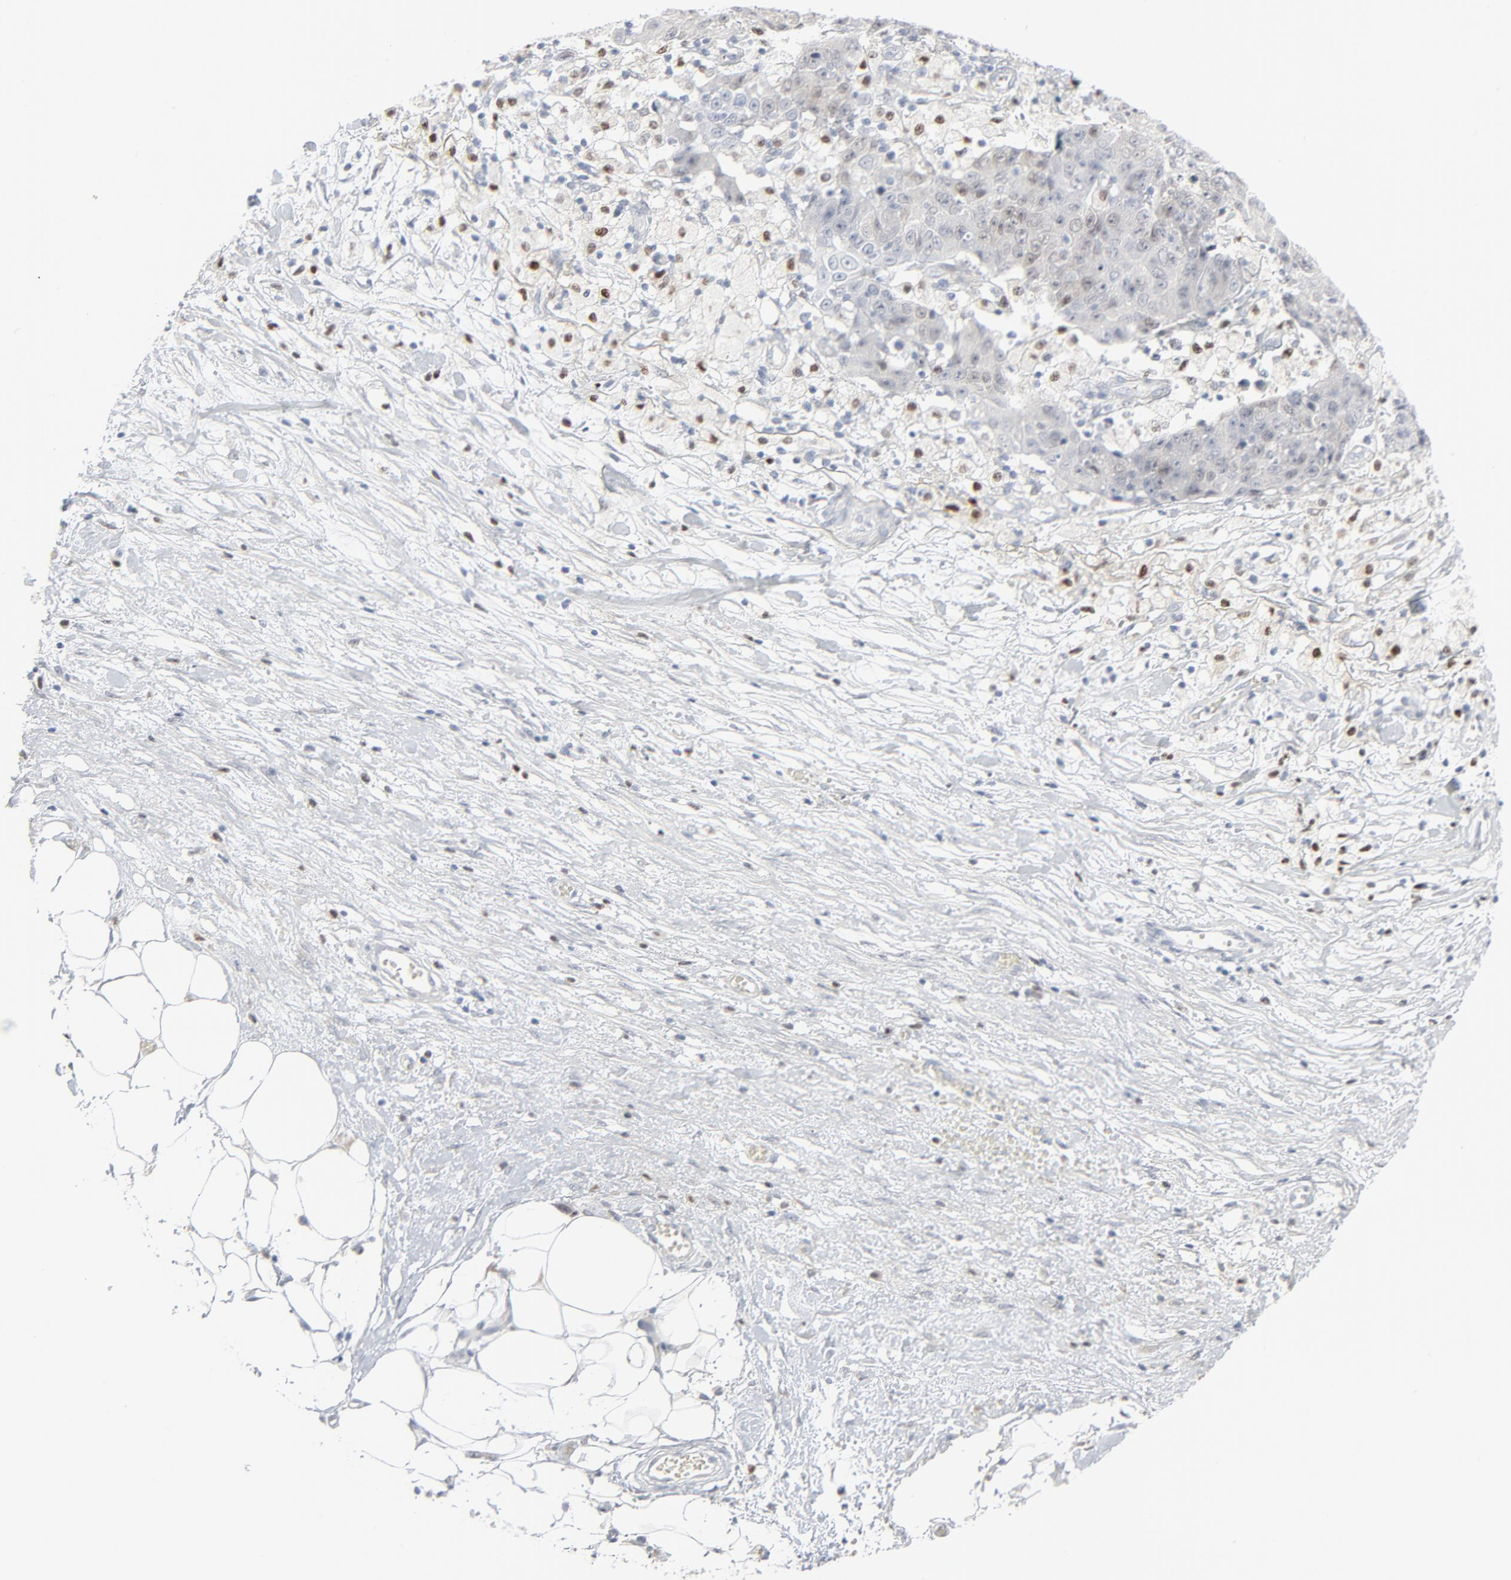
{"staining": {"intensity": "weak", "quantity": "<25%", "location": "nuclear"}, "tissue": "ovarian cancer", "cell_type": "Tumor cells", "image_type": "cancer", "snomed": [{"axis": "morphology", "description": "Carcinoma, endometroid"}, {"axis": "topography", "description": "Ovary"}], "caption": "IHC image of neoplastic tissue: ovarian cancer stained with DAB (3,3'-diaminobenzidine) exhibits no significant protein positivity in tumor cells.", "gene": "MITF", "patient": {"sex": "female", "age": 75}}